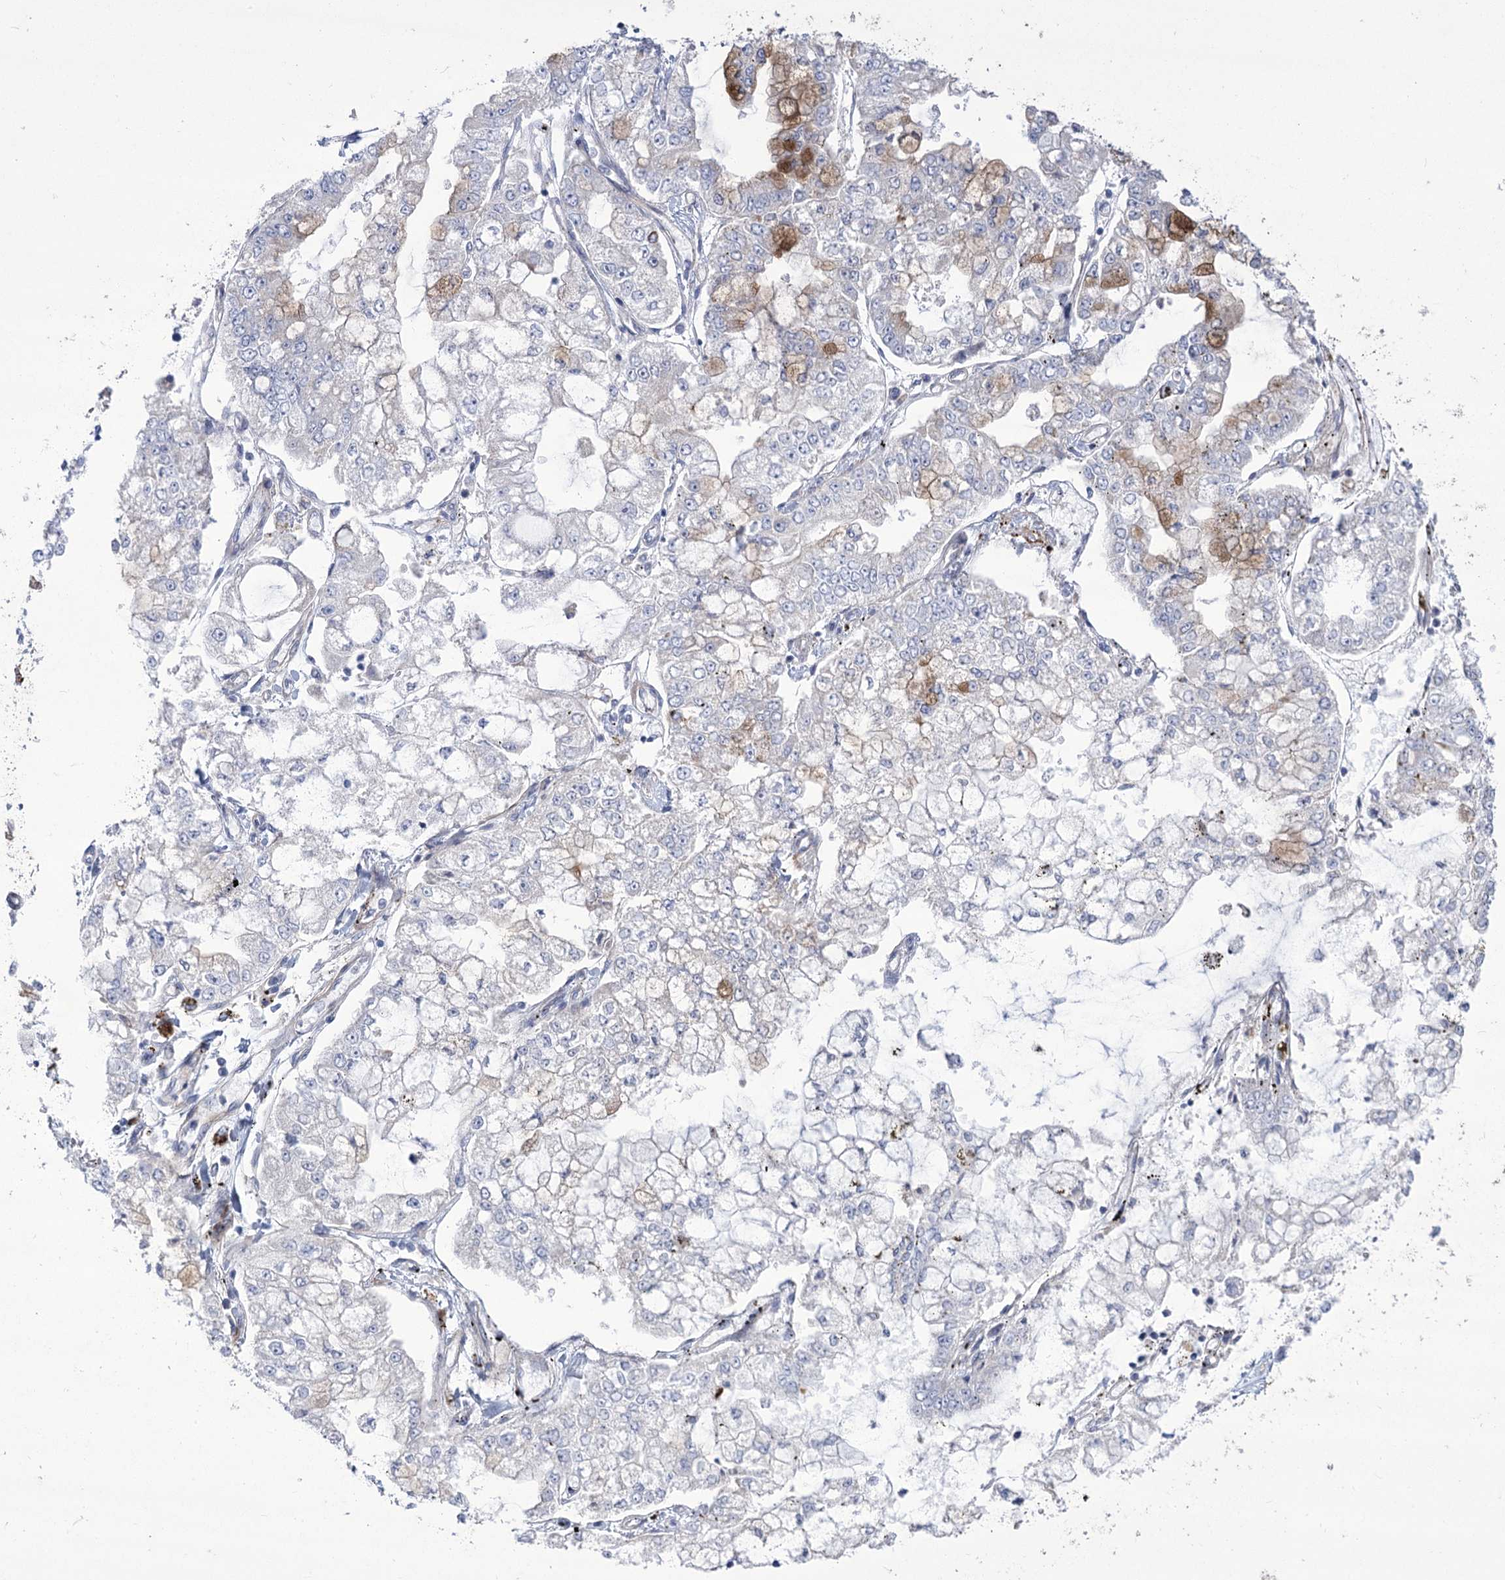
{"staining": {"intensity": "negative", "quantity": "none", "location": "none"}, "tissue": "stomach cancer", "cell_type": "Tumor cells", "image_type": "cancer", "snomed": [{"axis": "morphology", "description": "Adenocarcinoma, NOS"}, {"axis": "topography", "description": "Stomach"}], "caption": "Immunohistochemistry of human stomach adenocarcinoma exhibits no expression in tumor cells. (Stains: DAB (3,3'-diaminobenzidine) immunohistochemistry (IHC) with hematoxylin counter stain, Microscopy: brightfield microscopy at high magnification).", "gene": "ANGPTL3", "patient": {"sex": "male", "age": 76}}